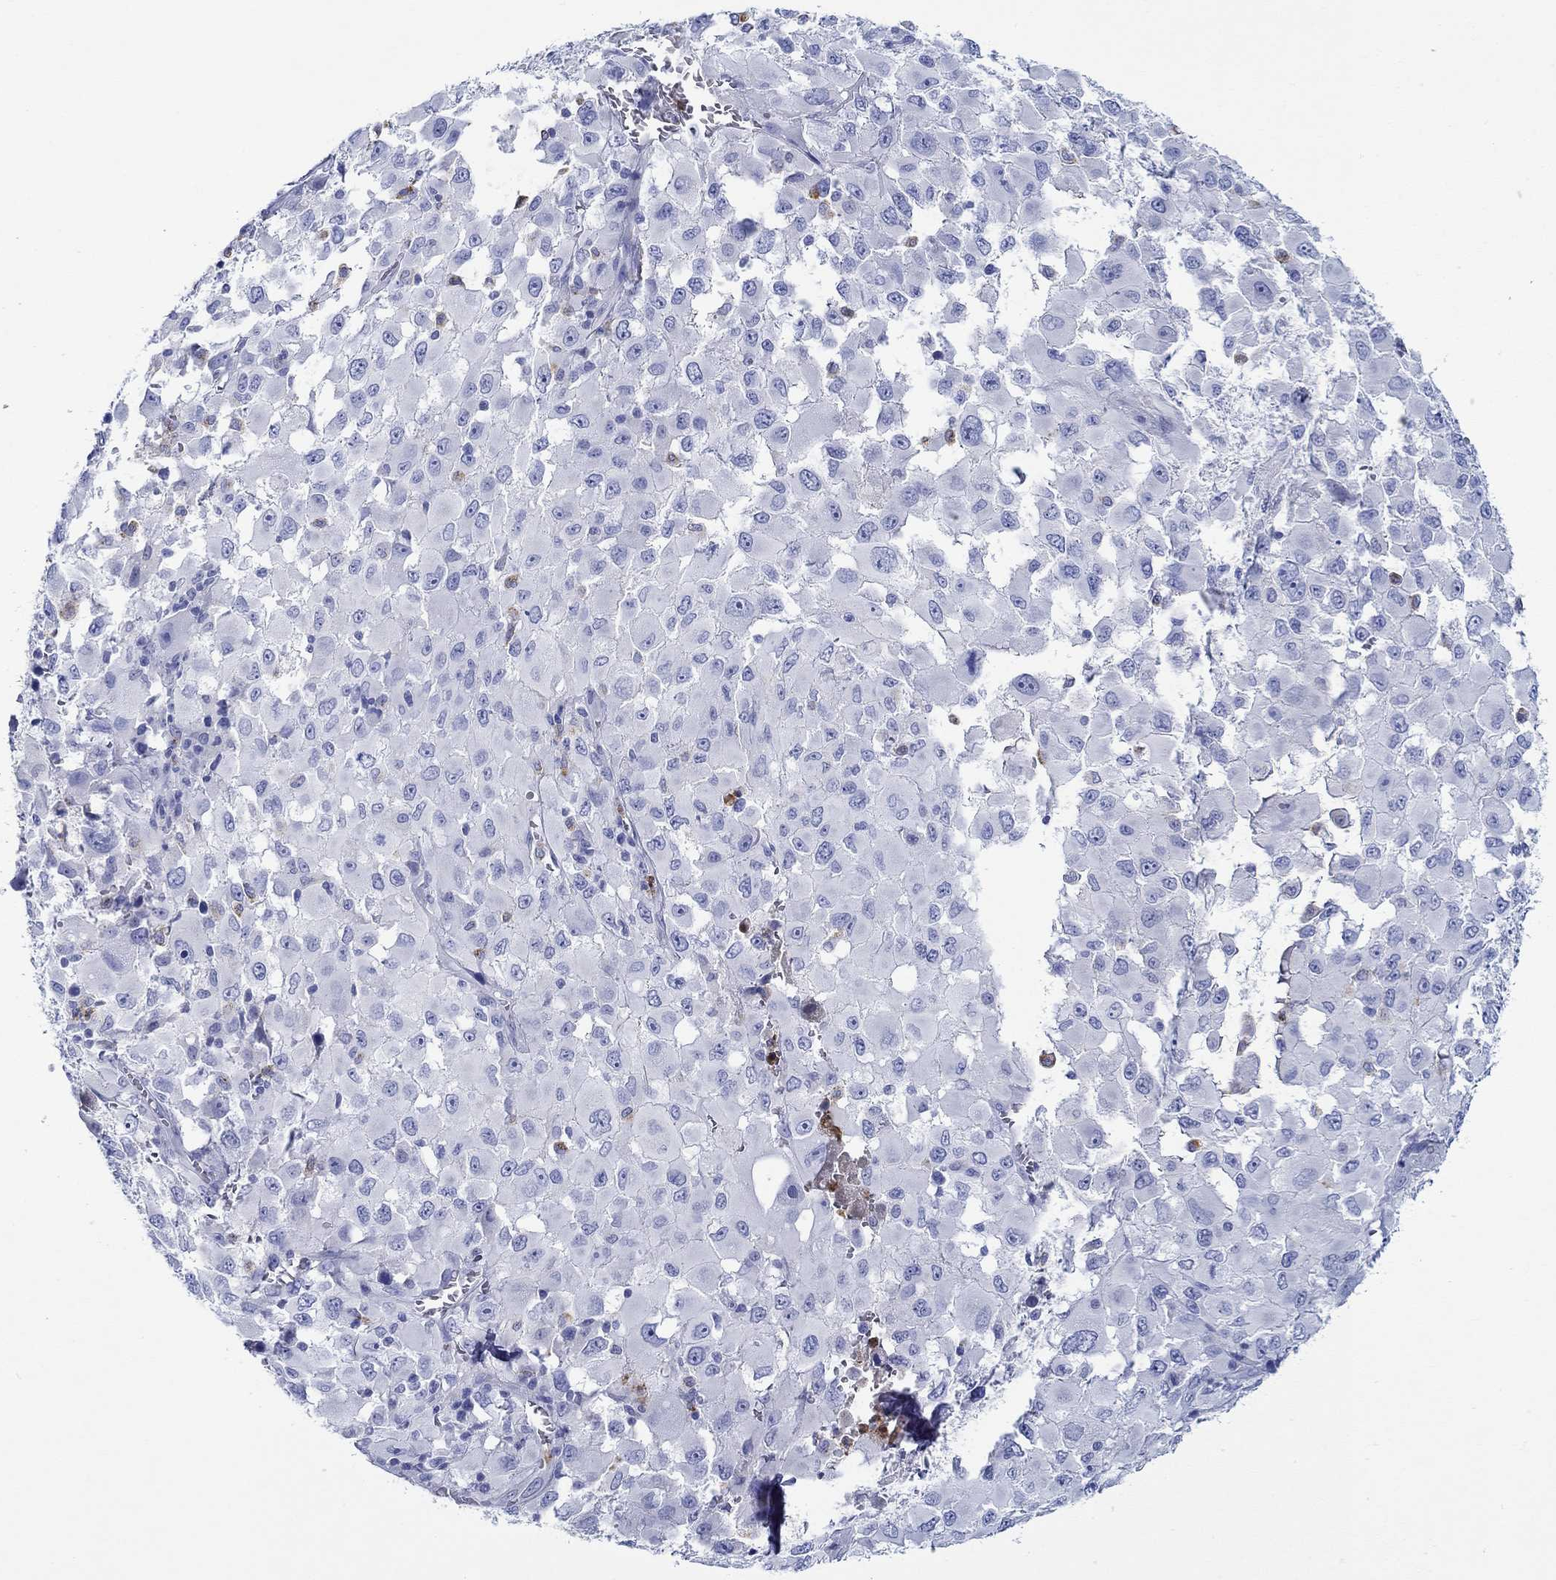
{"staining": {"intensity": "negative", "quantity": "none", "location": "none"}, "tissue": "melanoma", "cell_type": "Tumor cells", "image_type": "cancer", "snomed": [{"axis": "morphology", "description": "Malignant melanoma, Metastatic site"}, {"axis": "topography", "description": "Lymph node"}], "caption": "The micrograph demonstrates no significant positivity in tumor cells of melanoma.", "gene": "EPX", "patient": {"sex": "male", "age": 50}}